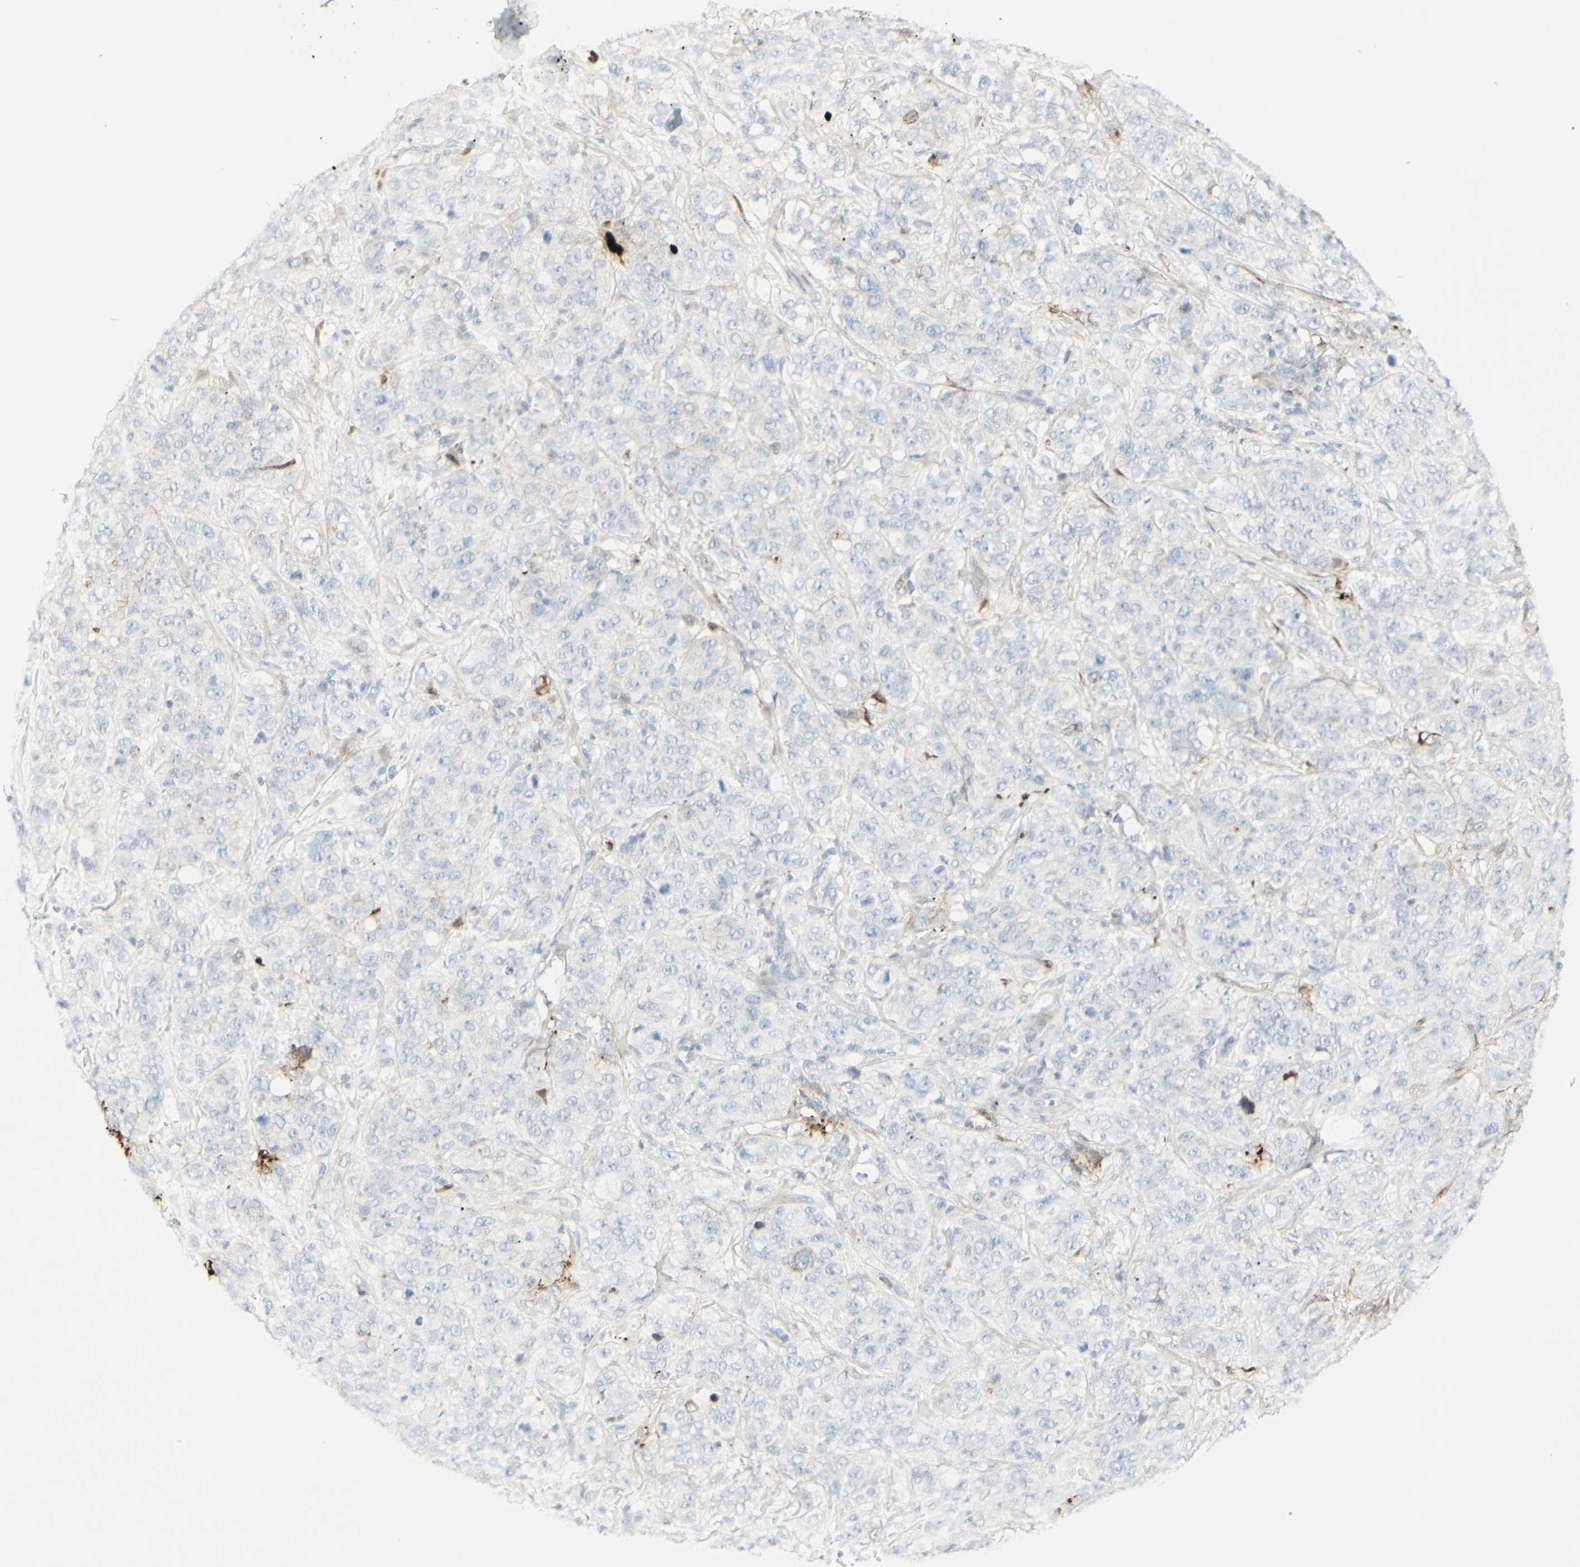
{"staining": {"intensity": "negative", "quantity": "none", "location": "none"}, "tissue": "stomach cancer", "cell_type": "Tumor cells", "image_type": "cancer", "snomed": [{"axis": "morphology", "description": "Adenocarcinoma, NOS"}, {"axis": "topography", "description": "Stomach"}], "caption": "This is an IHC micrograph of stomach cancer (adenocarcinoma). There is no positivity in tumor cells.", "gene": "MDK", "patient": {"sex": "male", "age": 48}}